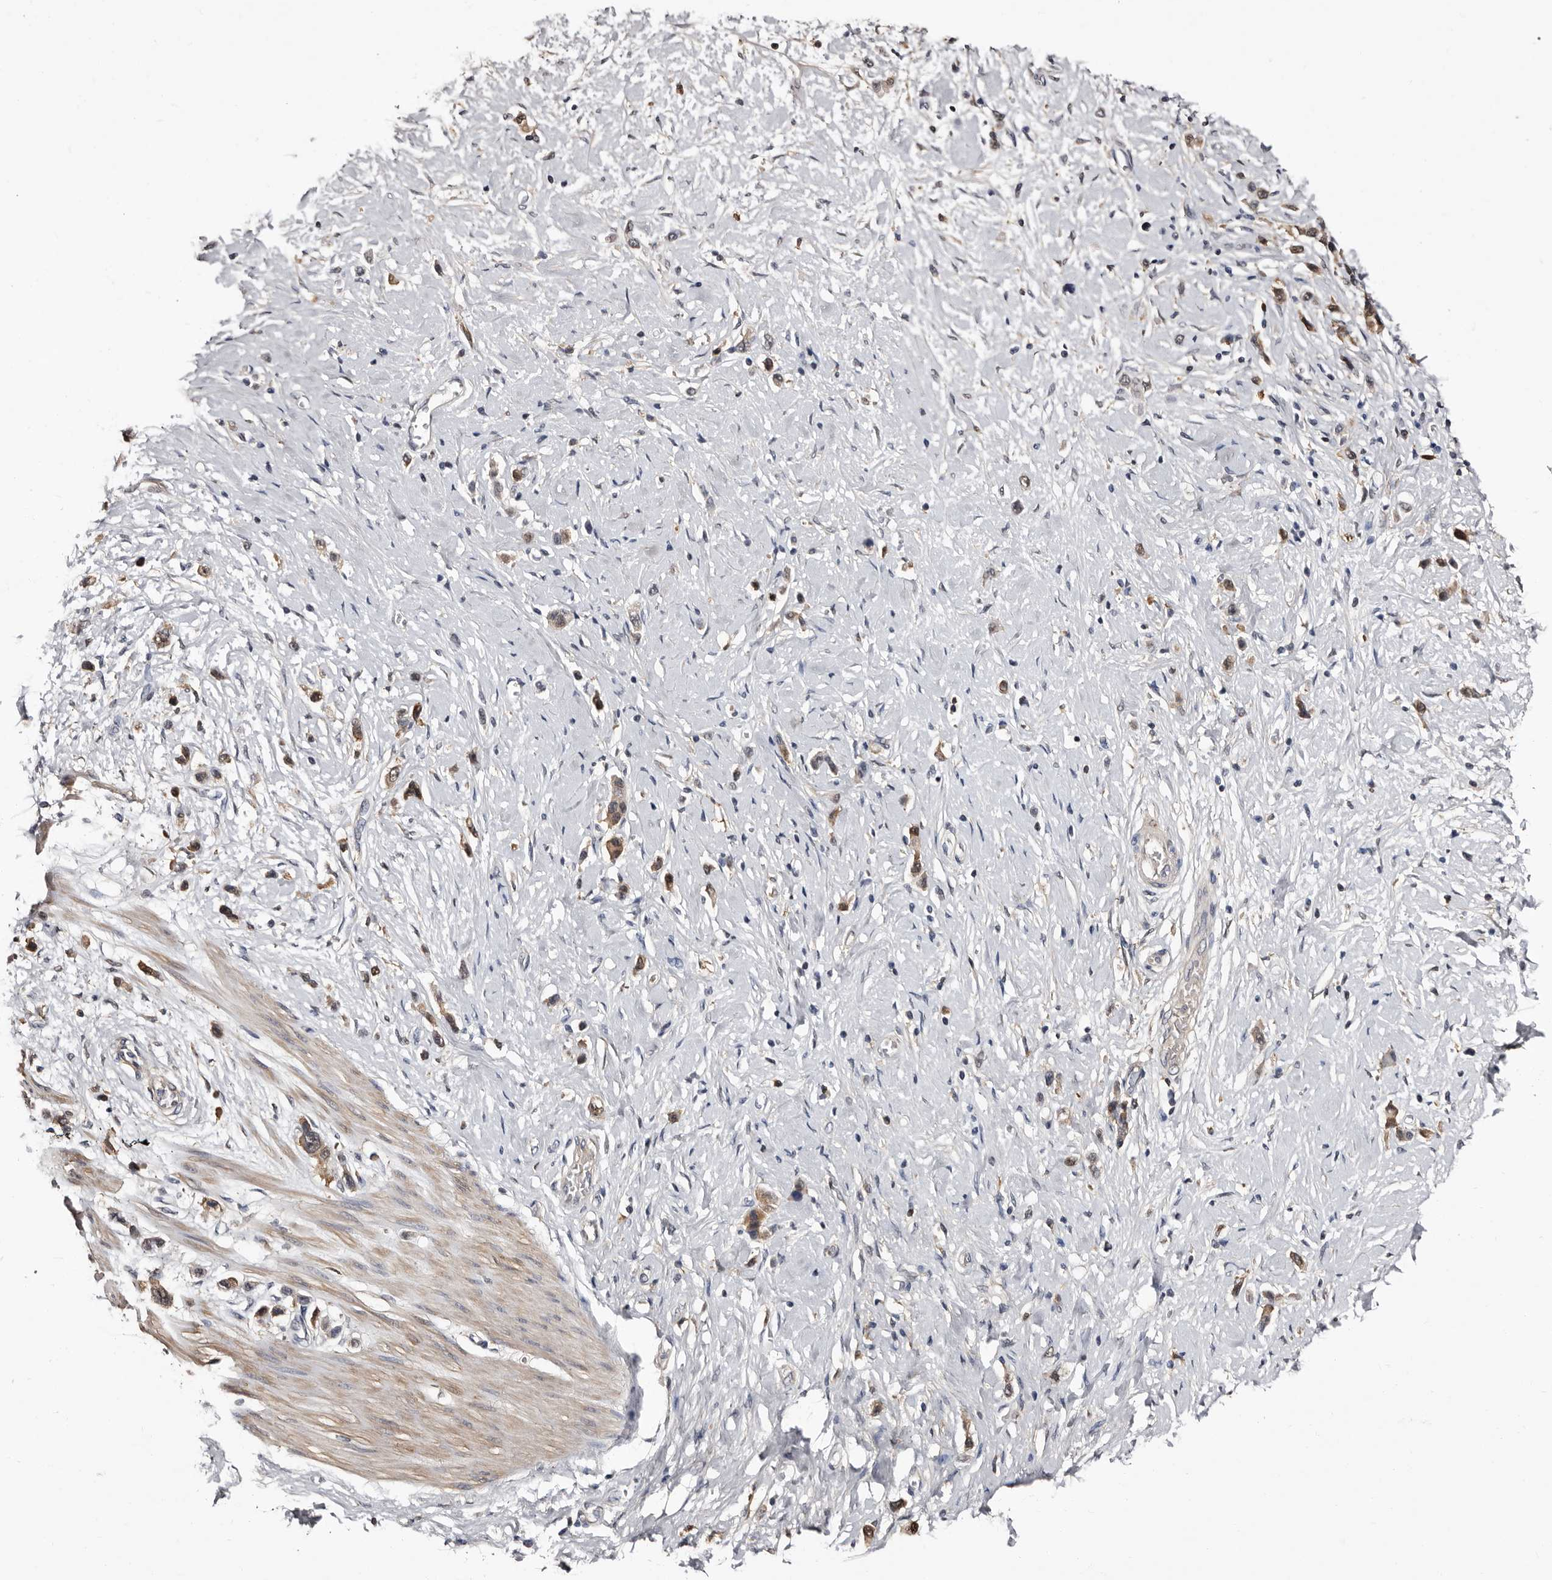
{"staining": {"intensity": "moderate", "quantity": "25%-75%", "location": "cytoplasmic/membranous"}, "tissue": "stomach cancer", "cell_type": "Tumor cells", "image_type": "cancer", "snomed": [{"axis": "morphology", "description": "Adenocarcinoma, NOS"}, {"axis": "topography", "description": "Stomach"}], "caption": "Stomach cancer stained with a protein marker reveals moderate staining in tumor cells.", "gene": "DNPH1", "patient": {"sex": "female", "age": 65}}